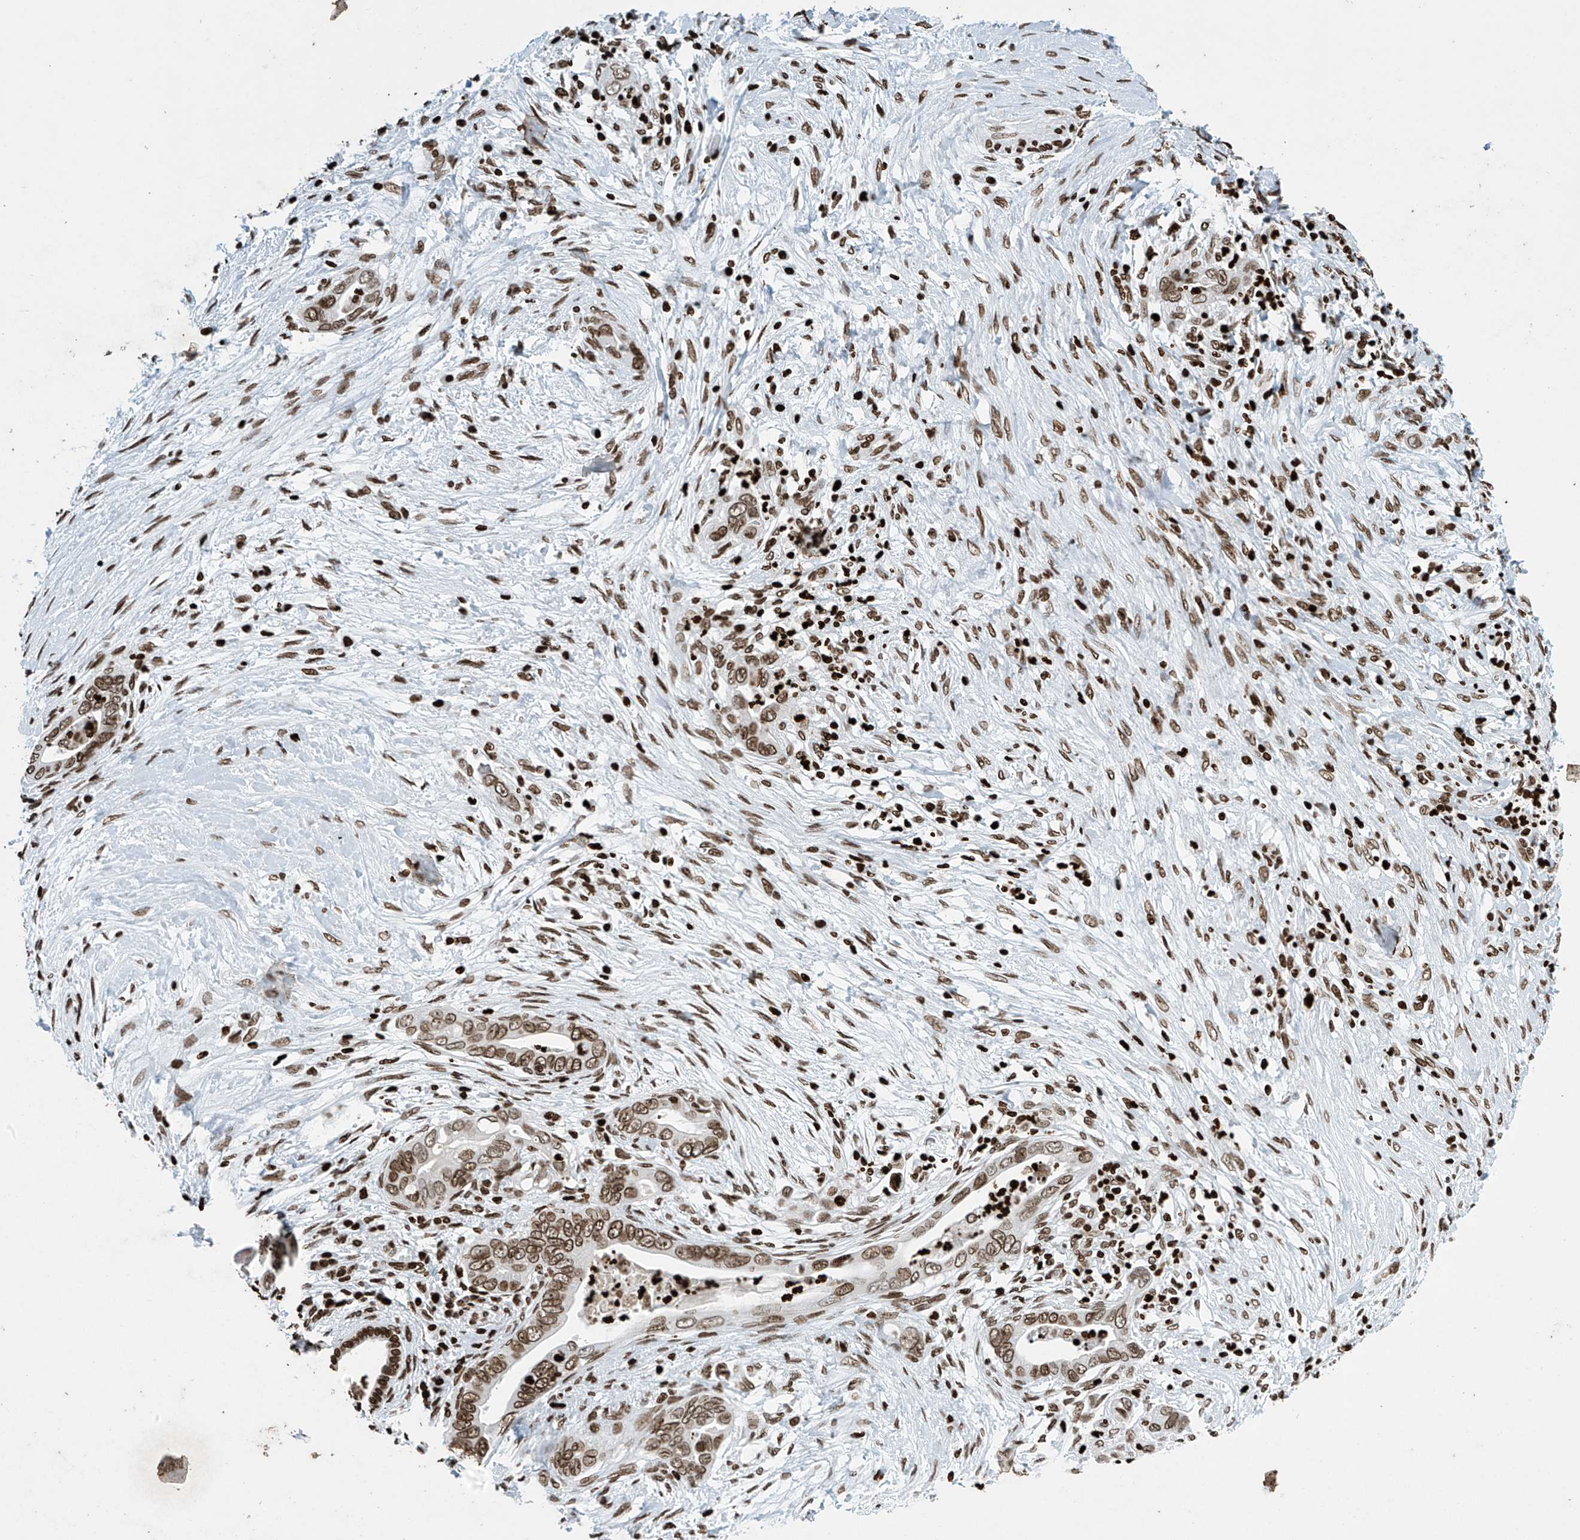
{"staining": {"intensity": "moderate", "quantity": ">75%", "location": "nuclear"}, "tissue": "pancreatic cancer", "cell_type": "Tumor cells", "image_type": "cancer", "snomed": [{"axis": "morphology", "description": "Adenocarcinoma, NOS"}, {"axis": "topography", "description": "Pancreas"}], "caption": "Immunohistochemical staining of pancreatic cancer (adenocarcinoma) shows medium levels of moderate nuclear positivity in about >75% of tumor cells.", "gene": "H4C16", "patient": {"sex": "male", "age": 75}}